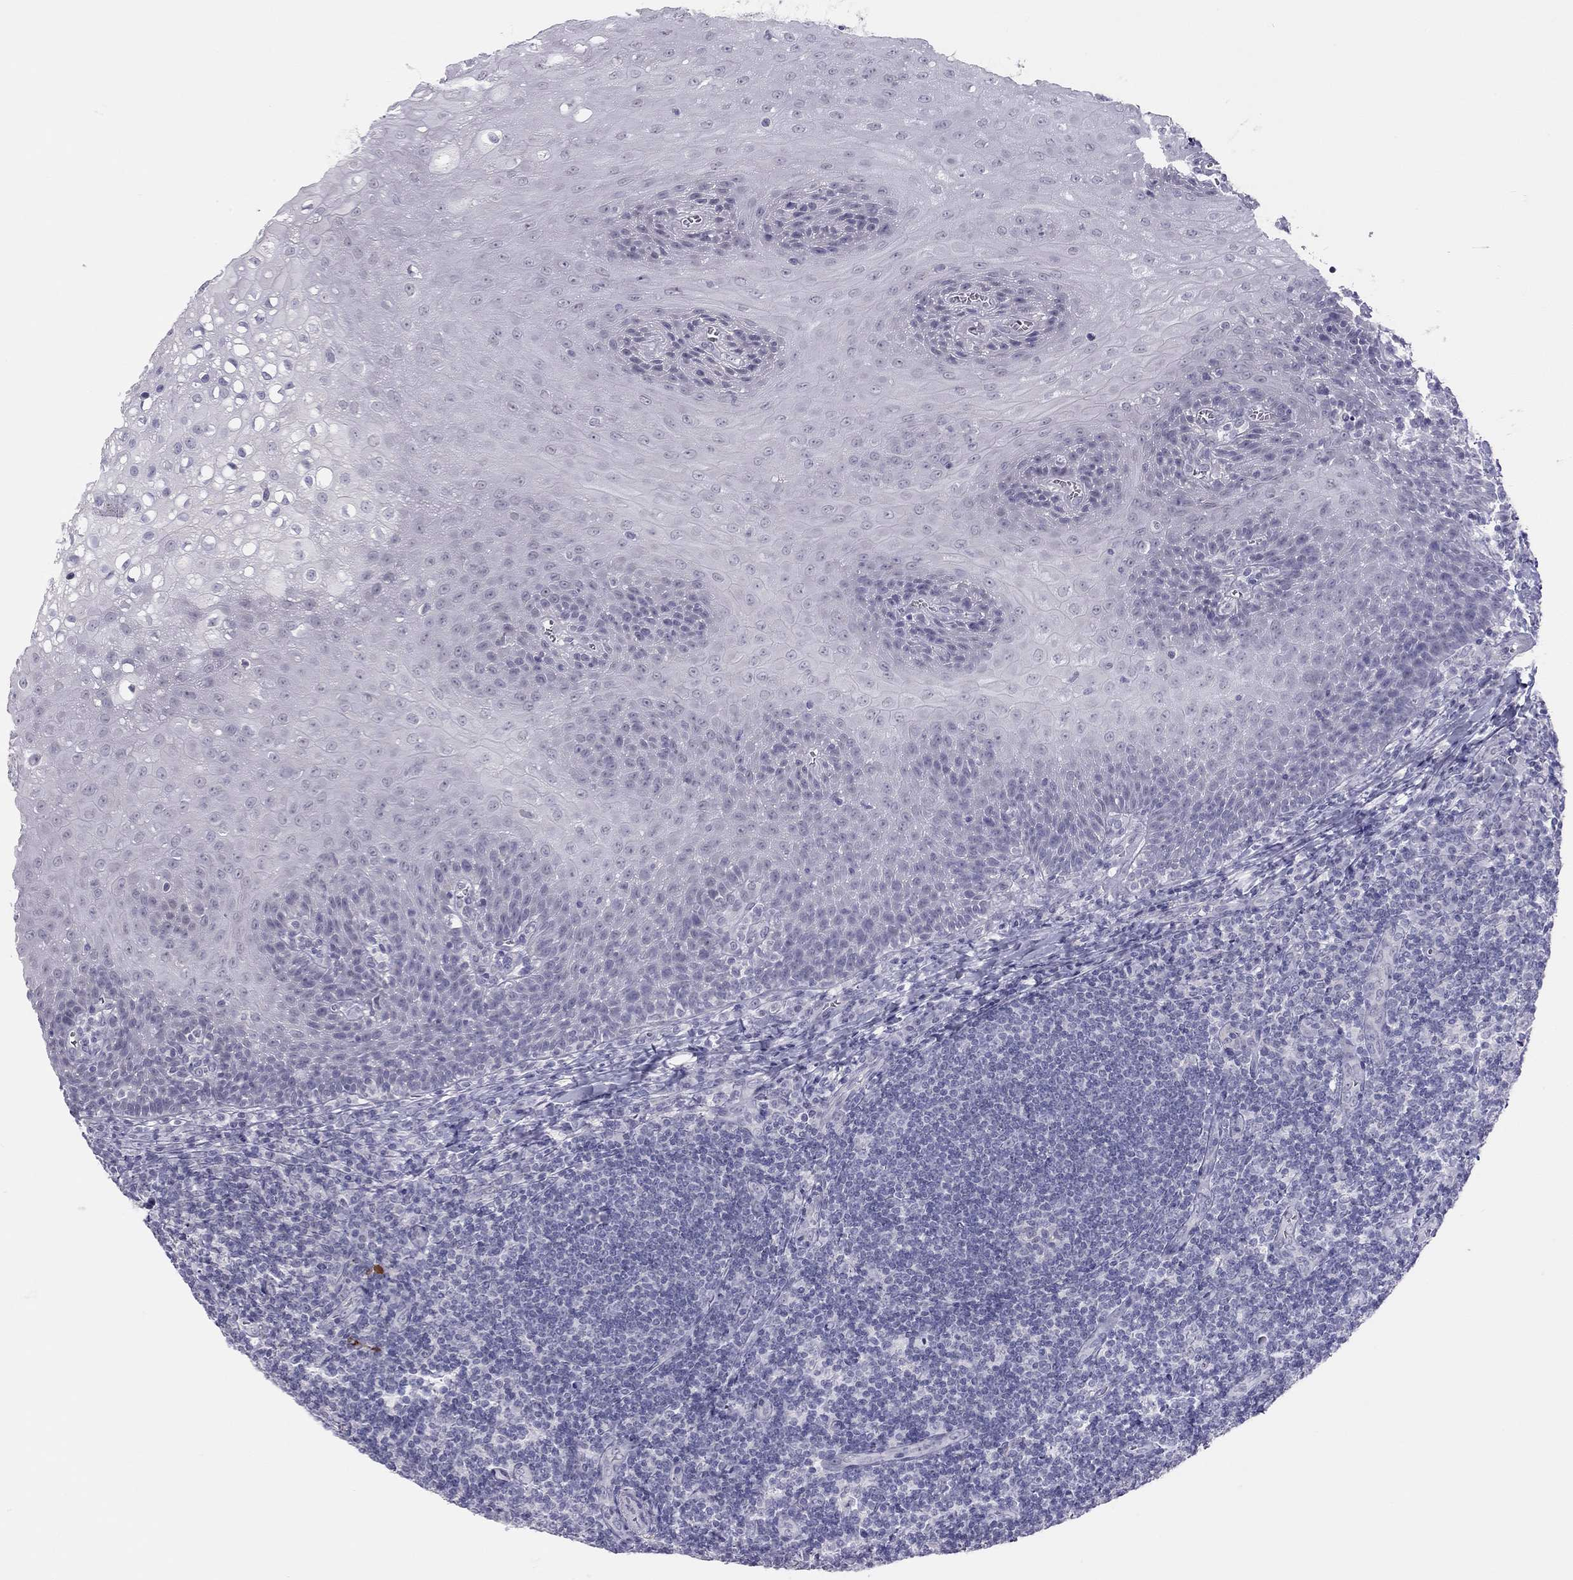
{"staining": {"intensity": "negative", "quantity": "none", "location": "none"}, "tissue": "tonsil", "cell_type": "Germinal center cells", "image_type": "normal", "snomed": [{"axis": "morphology", "description": "Normal tissue, NOS"}, {"axis": "topography", "description": "Tonsil"}], "caption": "A high-resolution micrograph shows IHC staining of unremarkable tonsil, which exhibits no significant expression in germinal center cells.", "gene": "SPATA12", "patient": {"sex": "male", "age": 33}}